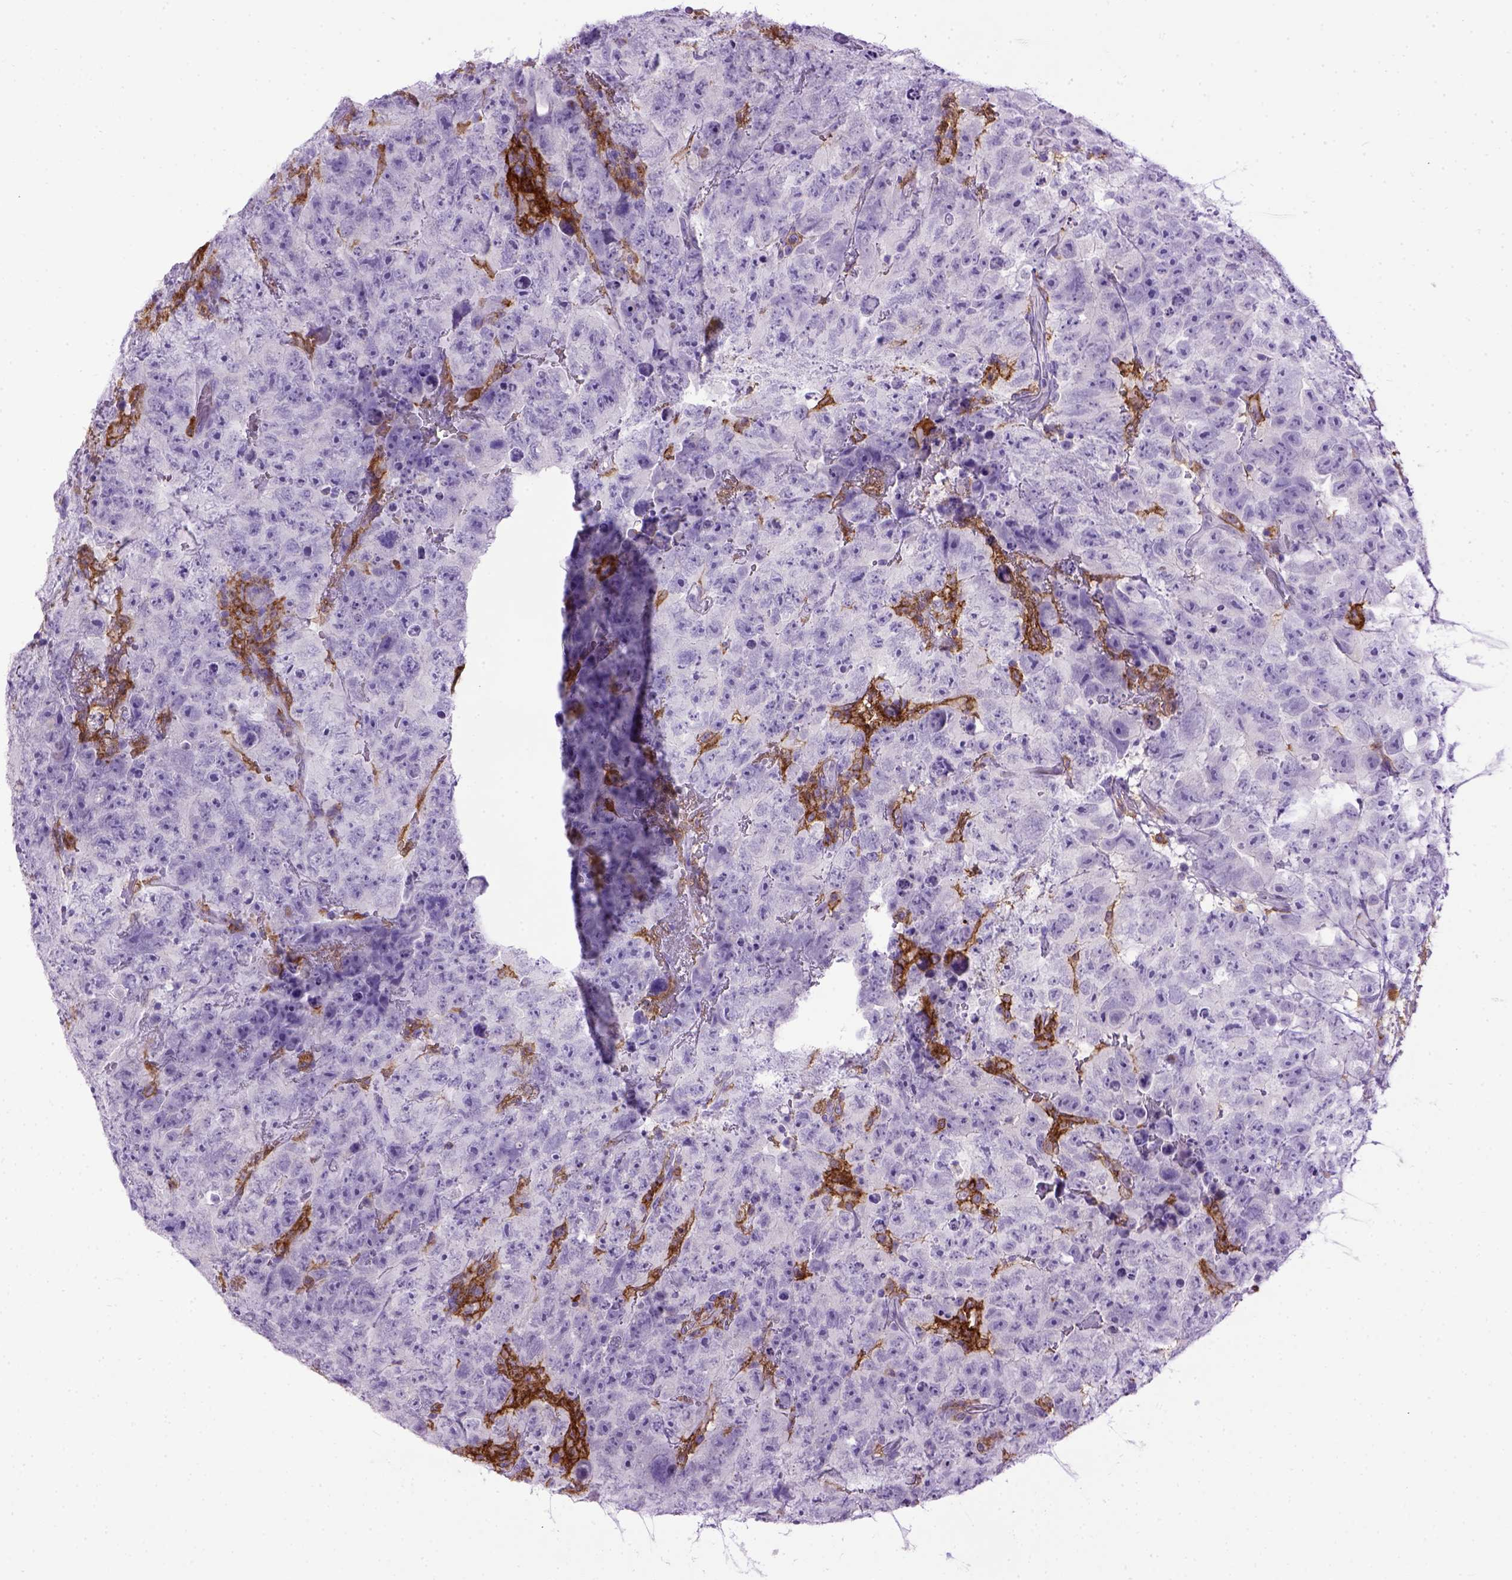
{"staining": {"intensity": "negative", "quantity": "none", "location": "none"}, "tissue": "testis cancer", "cell_type": "Tumor cells", "image_type": "cancer", "snomed": [{"axis": "morphology", "description": "Carcinoma, Embryonal, NOS"}, {"axis": "topography", "description": "Testis"}], "caption": "A high-resolution micrograph shows IHC staining of embryonal carcinoma (testis), which shows no significant expression in tumor cells. (DAB (3,3'-diaminobenzidine) immunohistochemistry (IHC) with hematoxylin counter stain).", "gene": "ITGAX", "patient": {"sex": "male", "age": 24}}